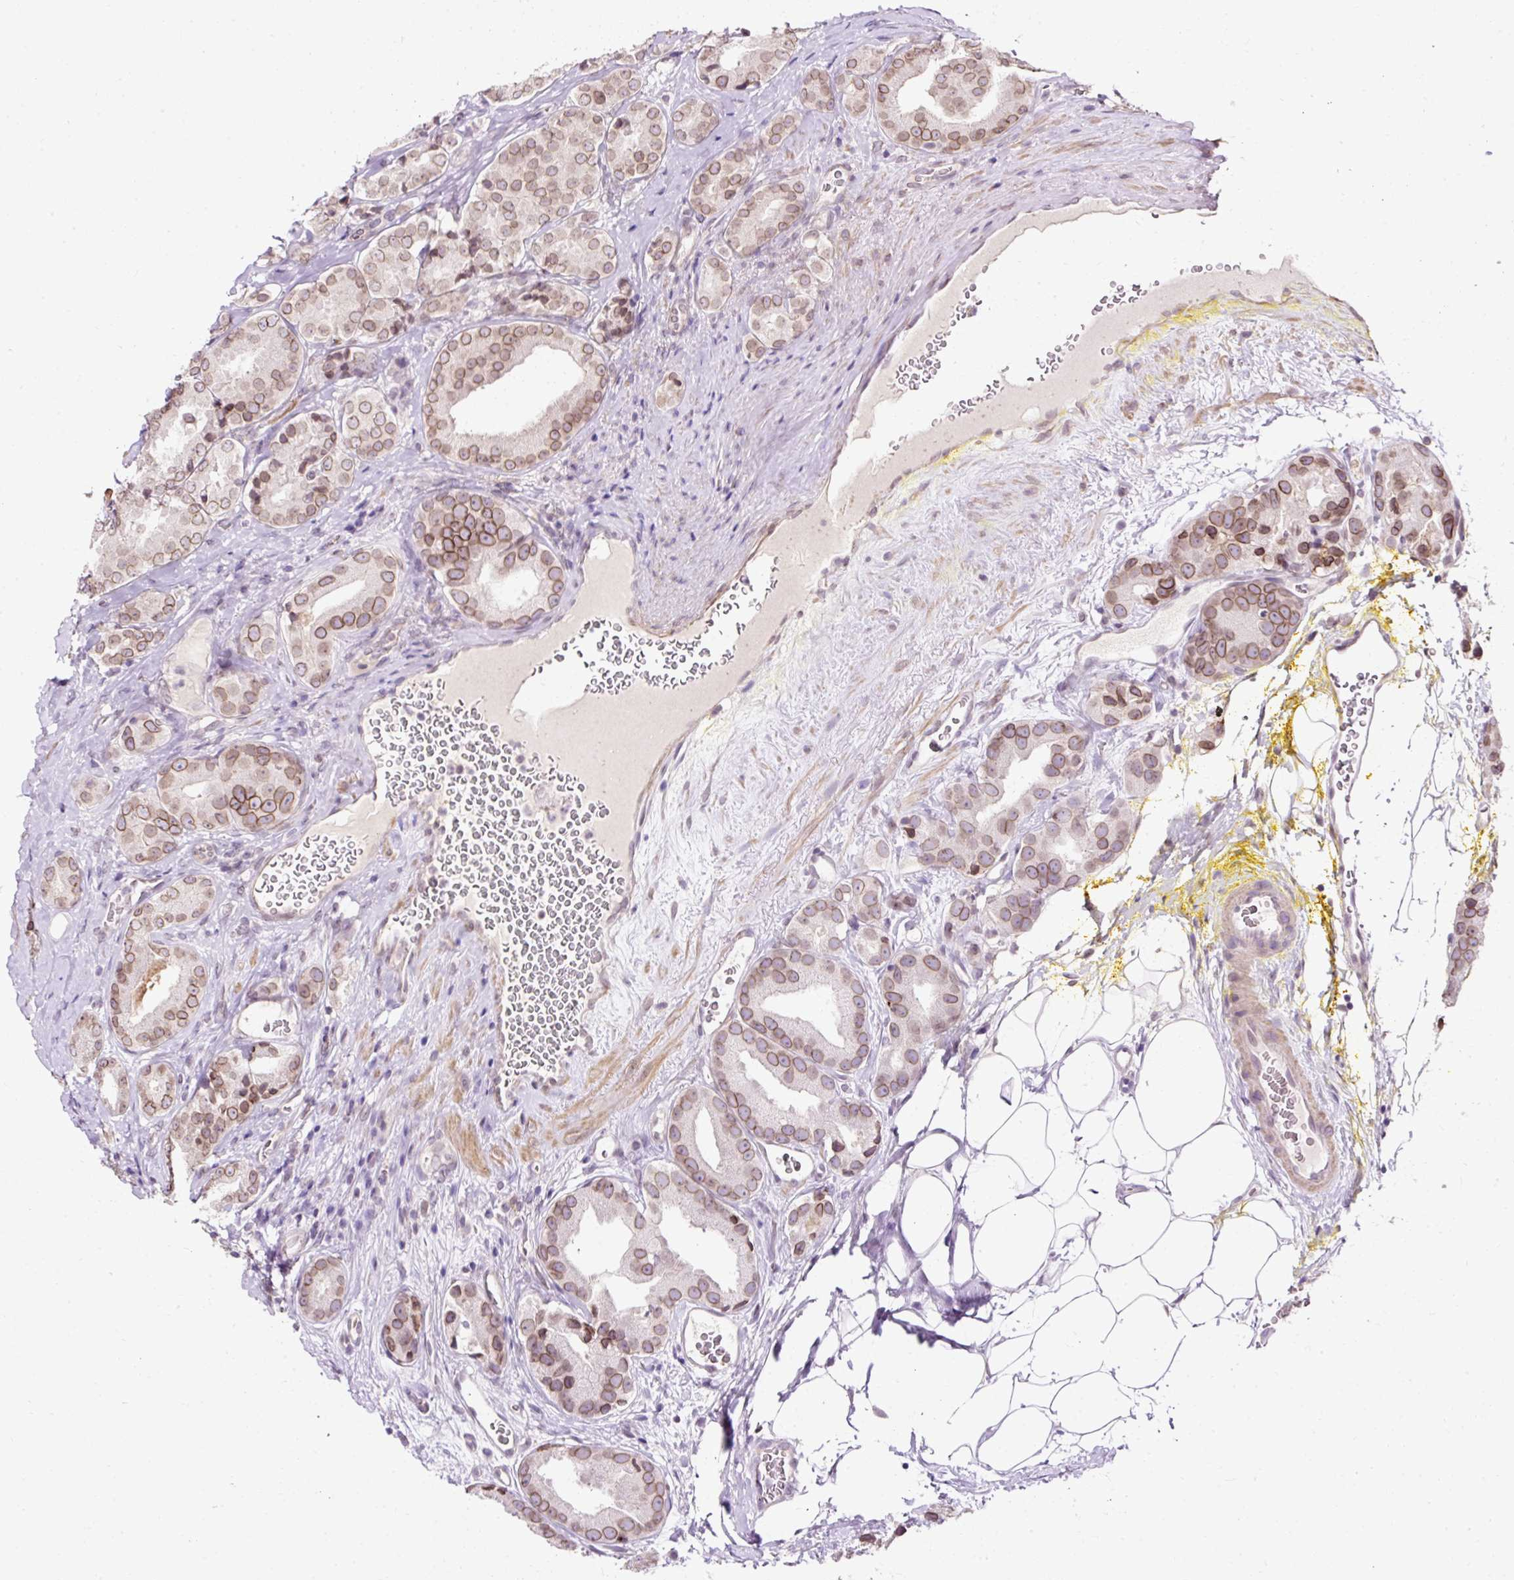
{"staining": {"intensity": "moderate", "quantity": ">75%", "location": "cytoplasmic/membranous,nuclear"}, "tissue": "prostate cancer", "cell_type": "Tumor cells", "image_type": "cancer", "snomed": [{"axis": "morphology", "description": "Adenocarcinoma, High grade"}, {"axis": "topography", "description": "Prostate"}], "caption": "A histopathology image showing moderate cytoplasmic/membranous and nuclear expression in approximately >75% of tumor cells in prostate high-grade adenocarcinoma, as visualized by brown immunohistochemical staining.", "gene": "ZNF610", "patient": {"sex": "male", "age": 63}}